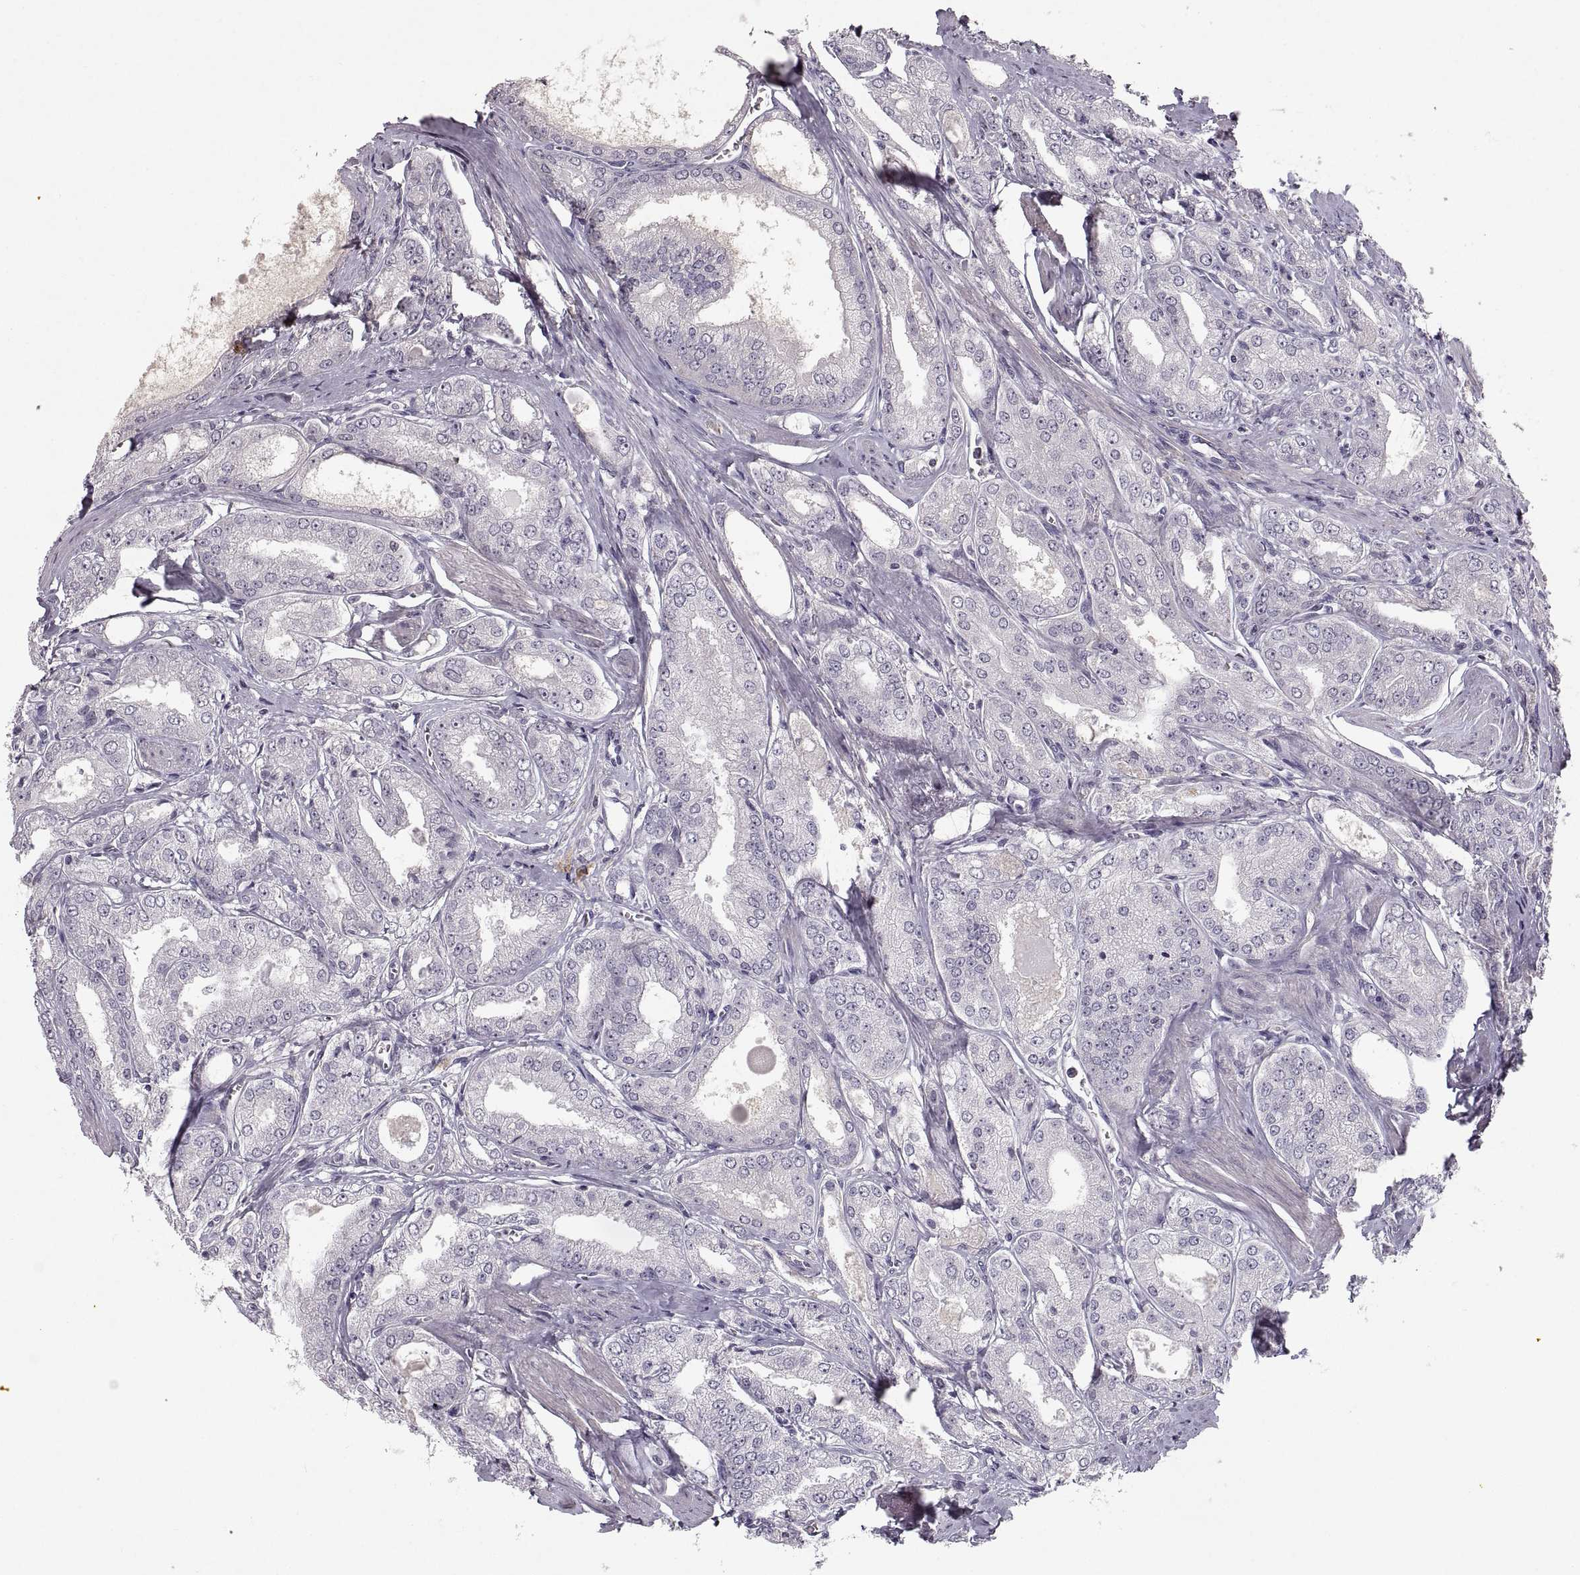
{"staining": {"intensity": "negative", "quantity": "none", "location": "none"}, "tissue": "prostate cancer", "cell_type": "Tumor cells", "image_type": "cancer", "snomed": [{"axis": "morphology", "description": "Adenocarcinoma, NOS"}, {"axis": "morphology", "description": "Adenocarcinoma, High grade"}, {"axis": "topography", "description": "Prostate"}], "caption": "Human prostate cancer (high-grade adenocarcinoma) stained for a protein using IHC reveals no staining in tumor cells.", "gene": "ADAM11", "patient": {"sex": "male", "age": 70}}